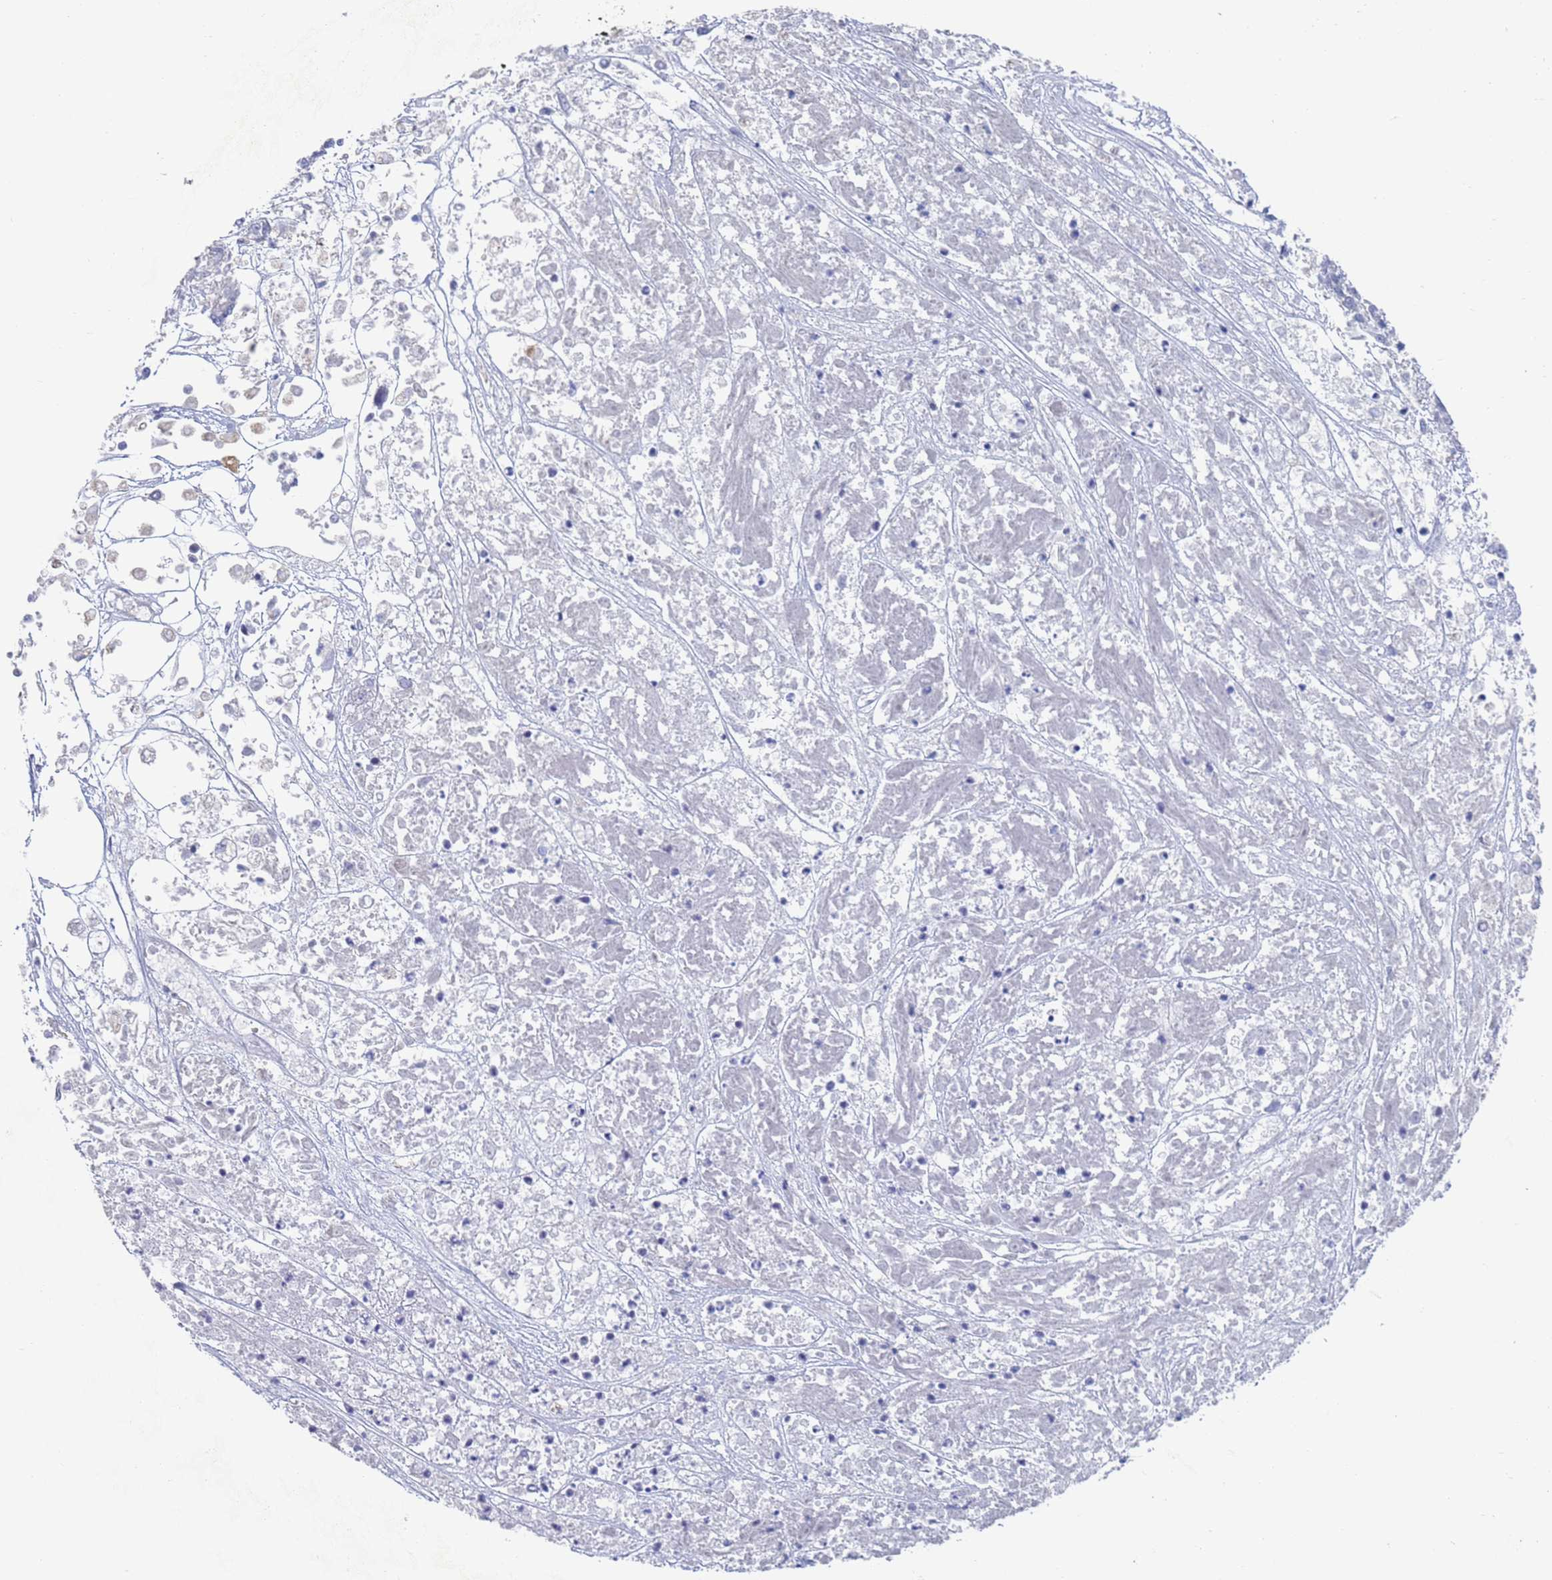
{"staining": {"intensity": "negative", "quantity": "none", "location": "none"}, "tissue": "melanoma", "cell_type": "Tumor cells", "image_type": "cancer", "snomed": [{"axis": "morphology", "description": "Malignant melanoma, NOS"}, {"axis": "topography", "description": "Skin"}], "caption": "Immunohistochemistry of human melanoma shows no staining in tumor cells.", "gene": "FUCA1", "patient": {"sex": "male", "age": 53}}